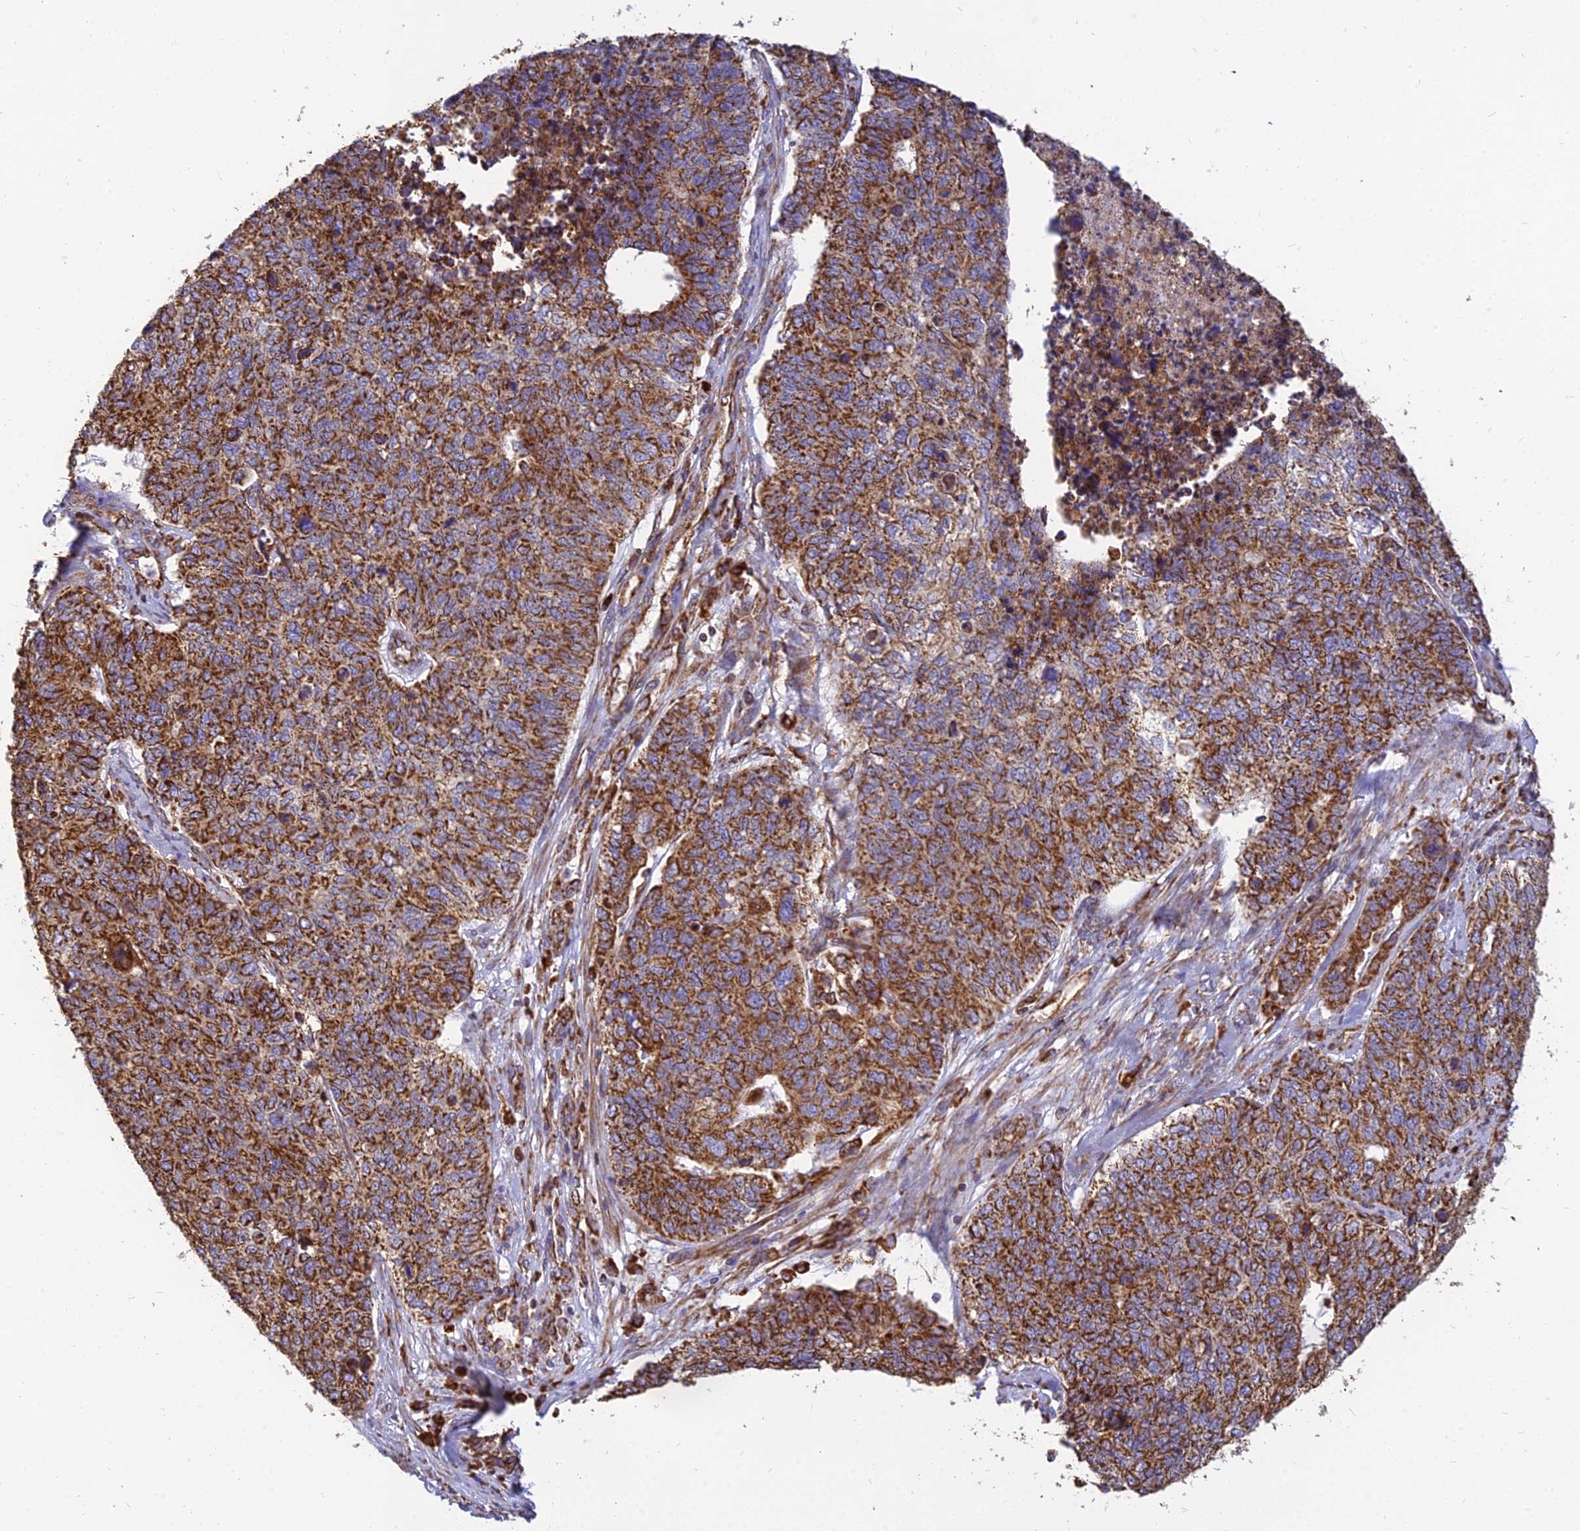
{"staining": {"intensity": "strong", "quantity": ">75%", "location": "cytoplasmic/membranous"}, "tissue": "cervical cancer", "cell_type": "Tumor cells", "image_type": "cancer", "snomed": [{"axis": "morphology", "description": "Squamous cell carcinoma, NOS"}, {"axis": "topography", "description": "Cervix"}], "caption": "A brown stain shows strong cytoplasmic/membranous expression of a protein in cervical cancer (squamous cell carcinoma) tumor cells.", "gene": "THUMPD2", "patient": {"sex": "female", "age": 63}}